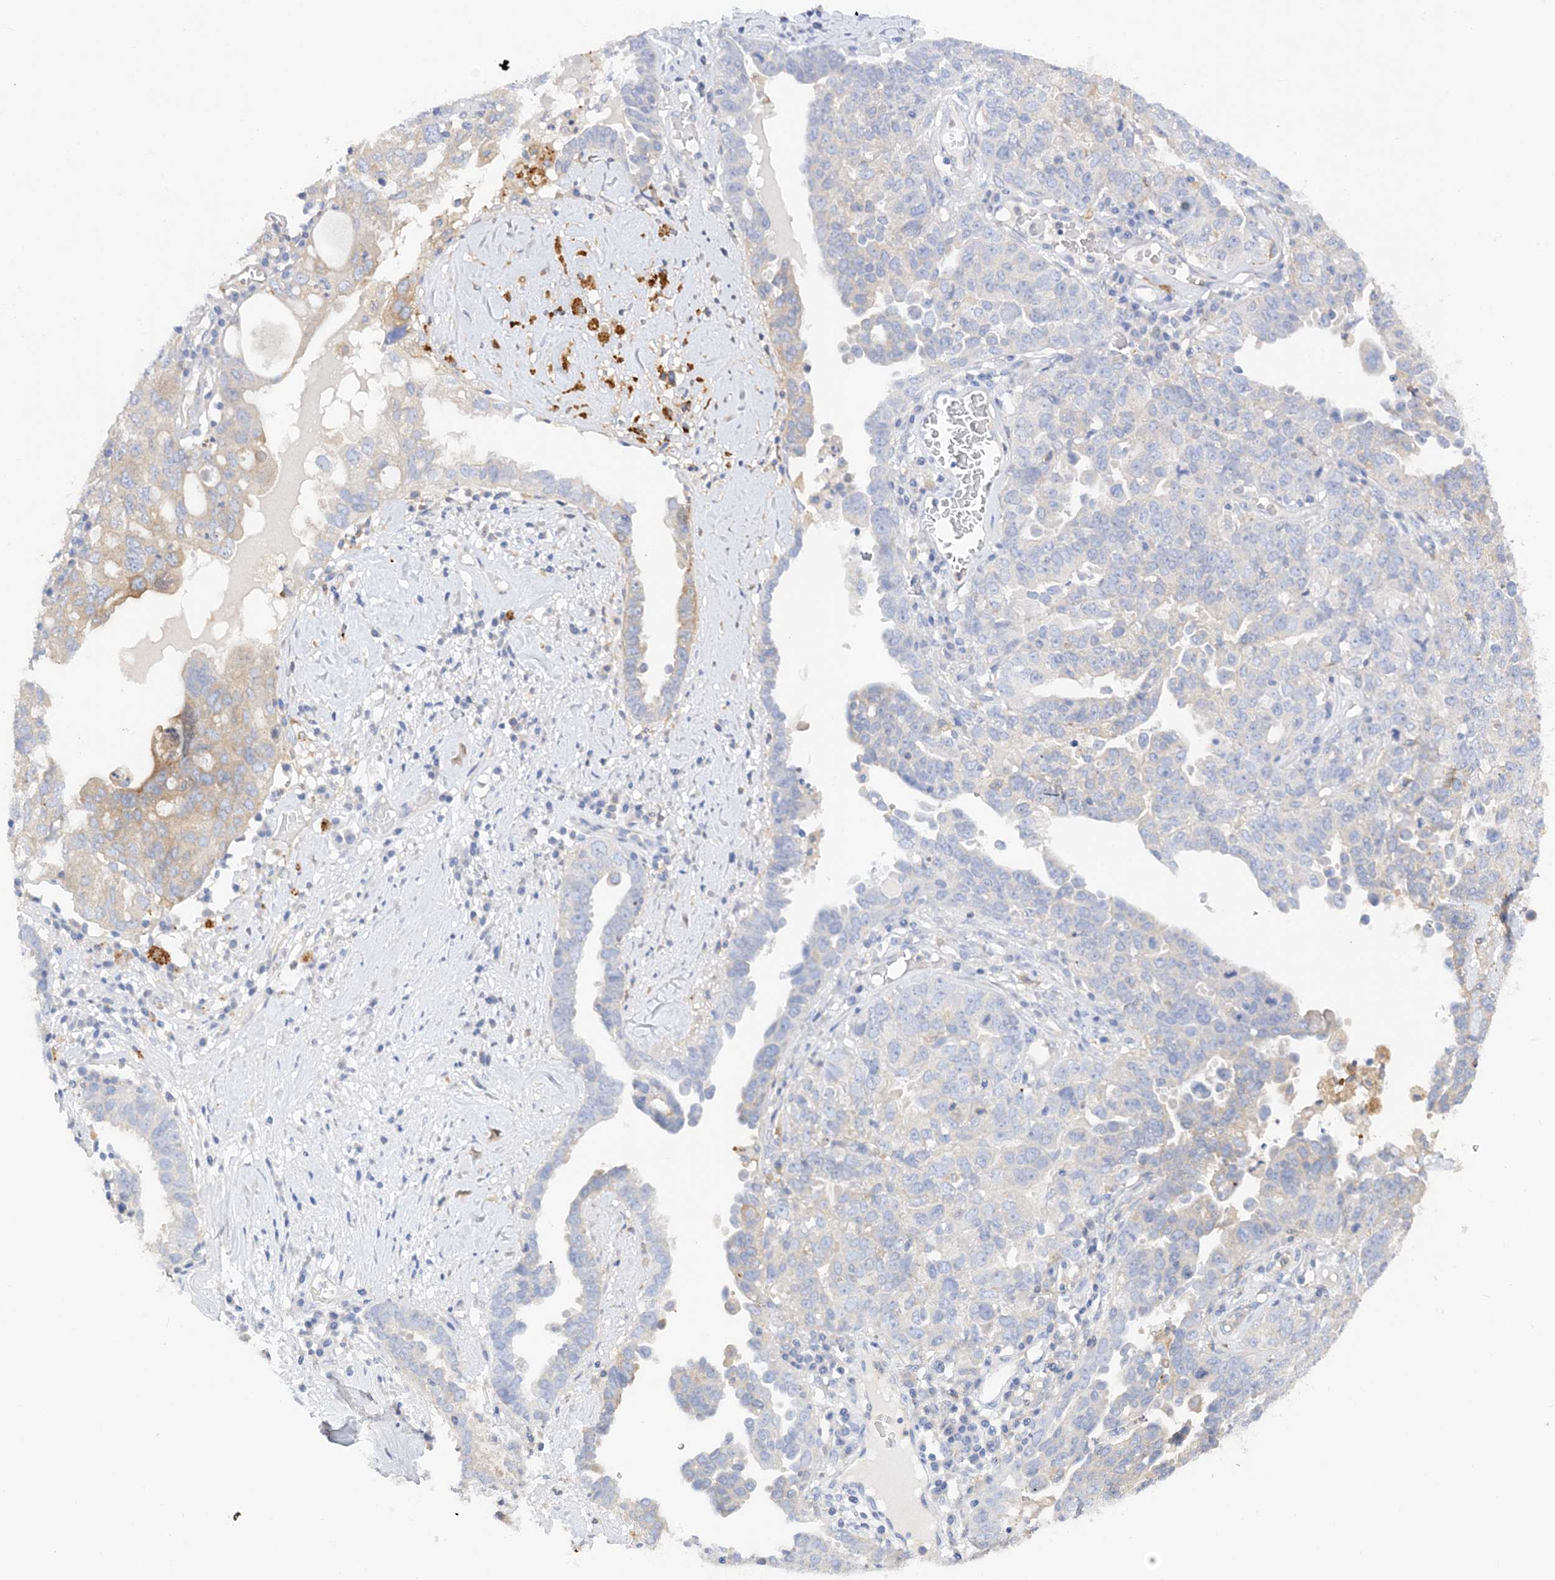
{"staining": {"intensity": "weak", "quantity": "<25%", "location": "cytoplasmic/membranous"}, "tissue": "ovarian cancer", "cell_type": "Tumor cells", "image_type": "cancer", "snomed": [{"axis": "morphology", "description": "Carcinoma, endometroid"}, {"axis": "topography", "description": "Ovary"}], "caption": "Immunohistochemical staining of human ovarian endometroid carcinoma exhibits no significant staining in tumor cells.", "gene": "ARV1", "patient": {"sex": "female", "age": 62}}